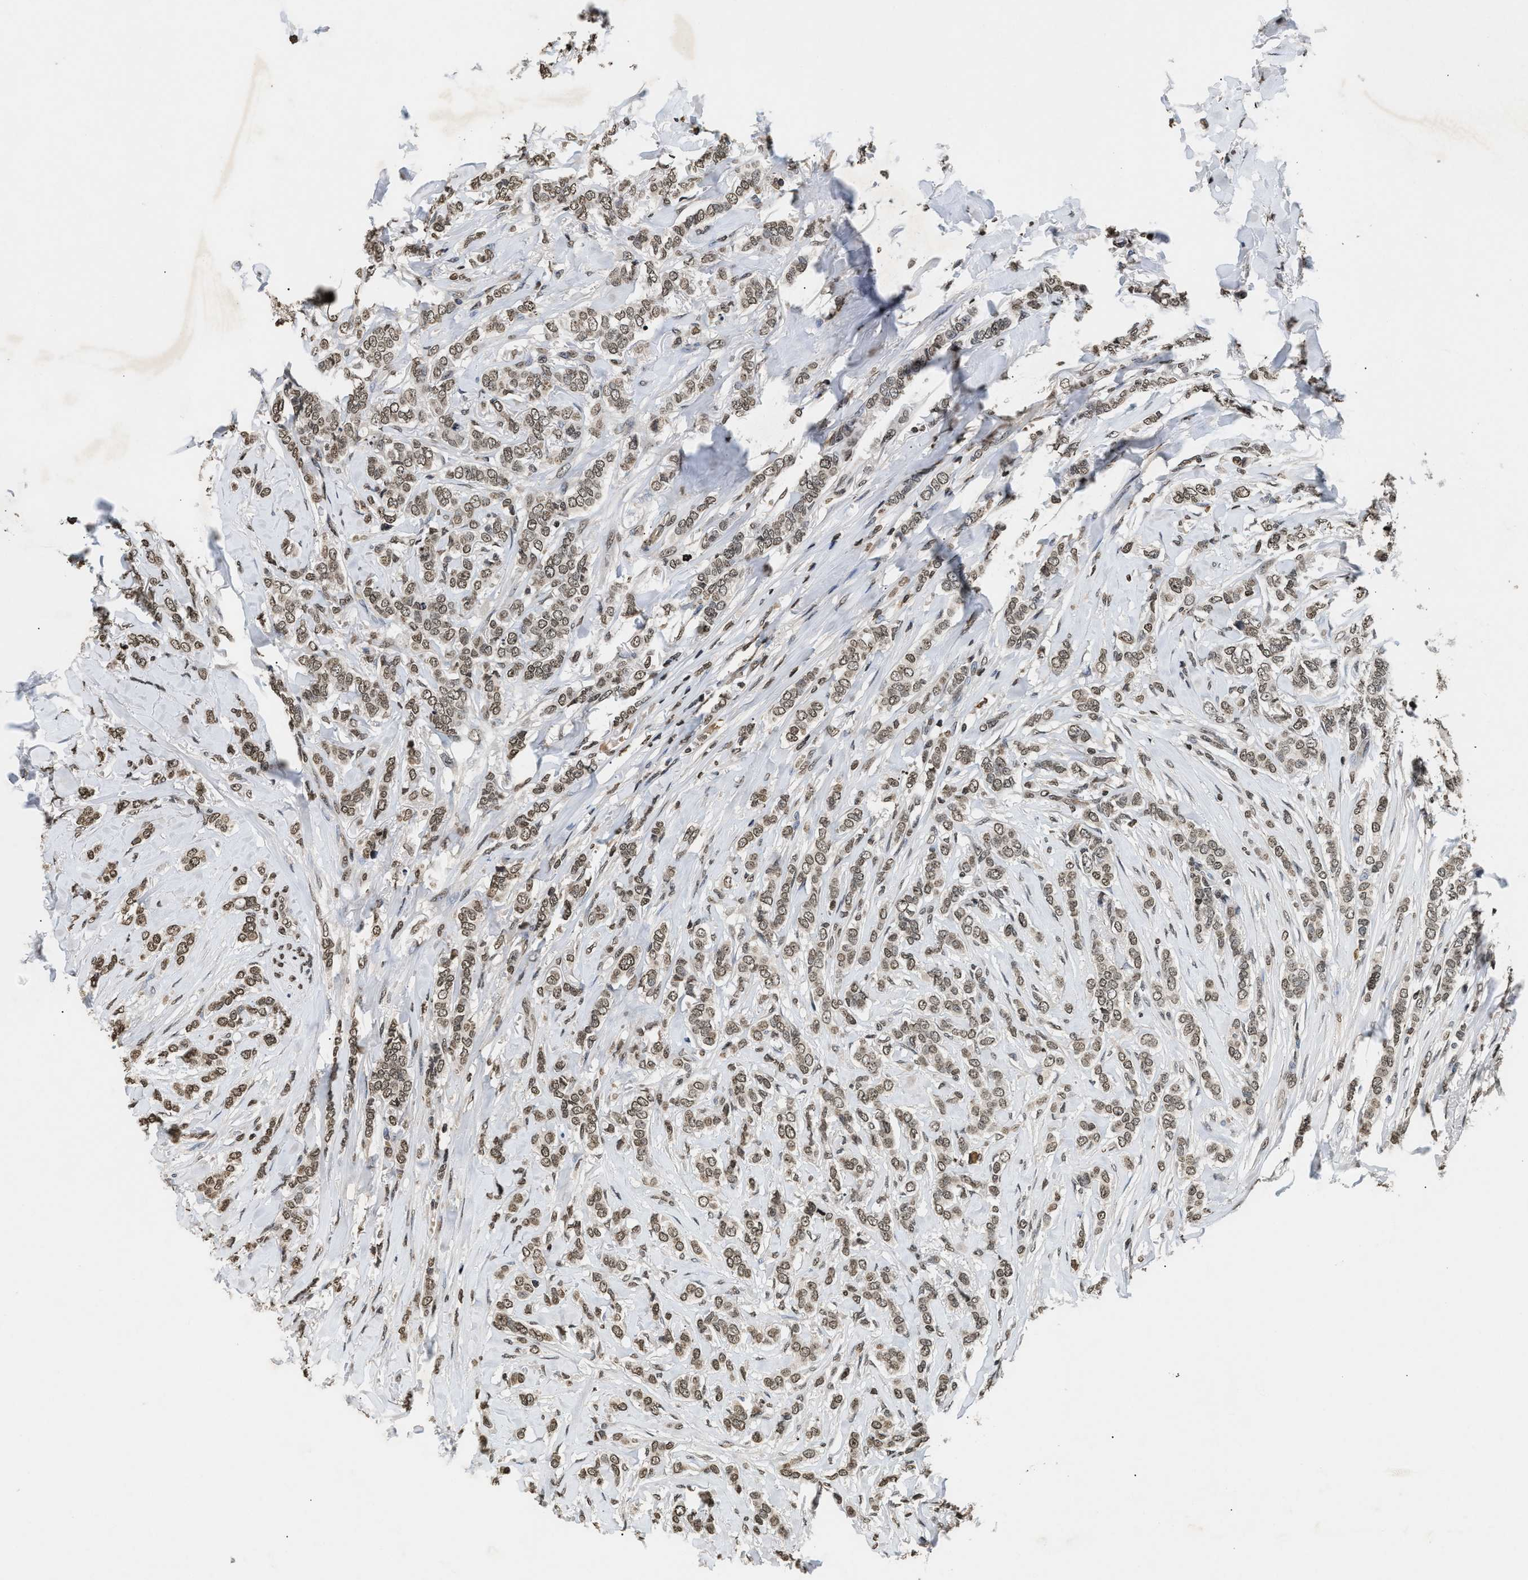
{"staining": {"intensity": "weak", "quantity": ">75%", "location": "nuclear"}, "tissue": "breast cancer", "cell_type": "Tumor cells", "image_type": "cancer", "snomed": [{"axis": "morphology", "description": "Lobular carcinoma"}, {"axis": "topography", "description": "Skin"}, {"axis": "topography", "description": "Breast"}], "caption": "Lobular carcinoma (breast) stained for a protein (brown) displays weak nuclear positive expression in approximately >75% of tumor cells.", "gene": "DNASE1L3", "patient": {"sex": "female", "age": 46}}